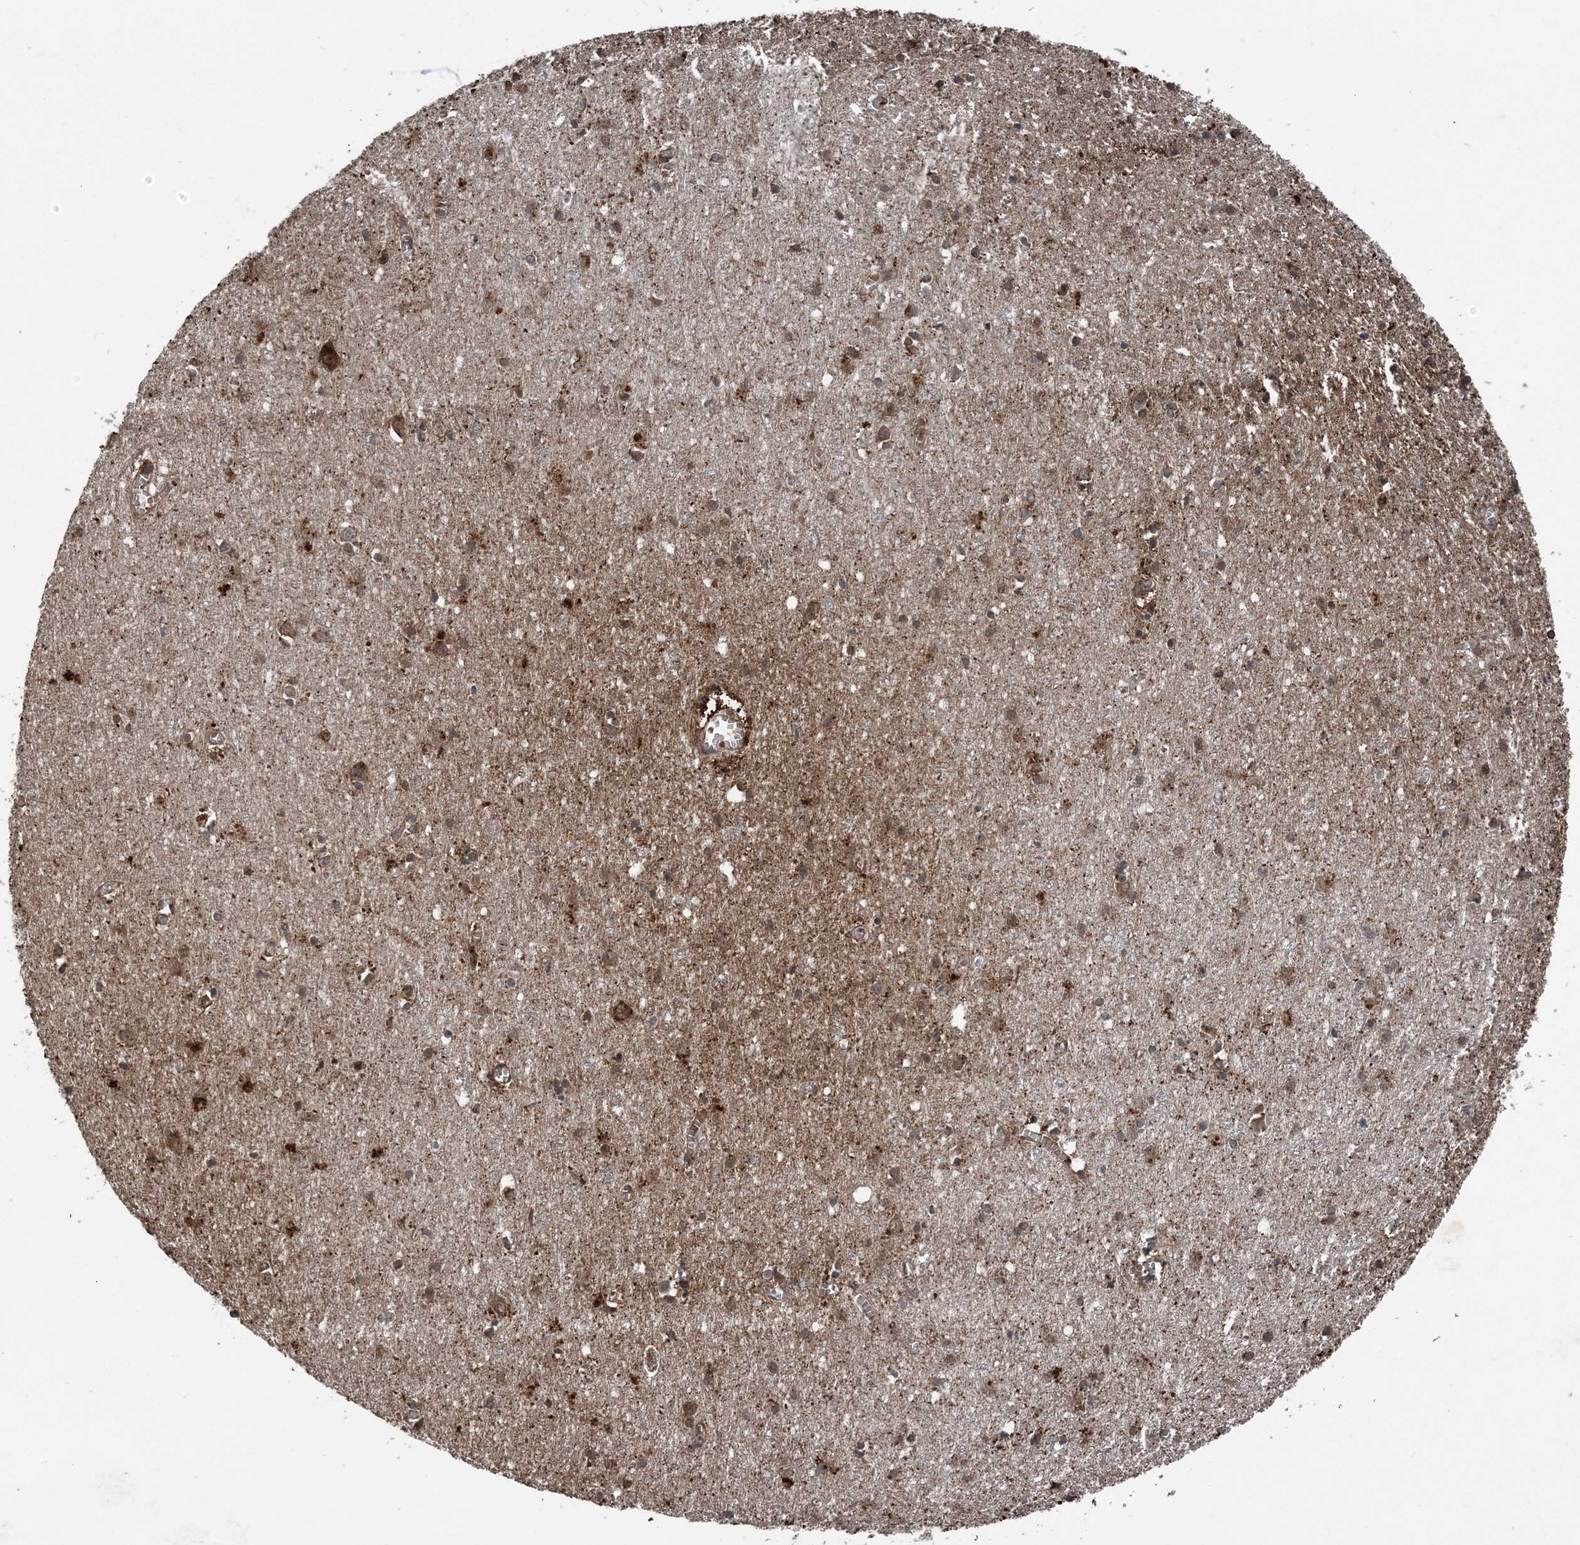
{"staining": {"intensity": "moderate", "quantity": "25%-75%", "location": "cytoplasmic/membranous,nuclear"}, "tissue": "cerebral cortex", "cell_type": "Endothelial cells", "image_type": "normal", "snomed": [{"axis": "morphology", "description": "Normal tissue, NOS"}, {"axis": "topography", "description": "Cerebral cortex"}], "caption": "The histopathology image displays a brown stain indicating the presence of a protein in the cytoplasmic/membranous,nuclear of endothelial cells in cerebral cortex.", "gene": "CFL1", "patient": {"sex": "female", "age": 64}}